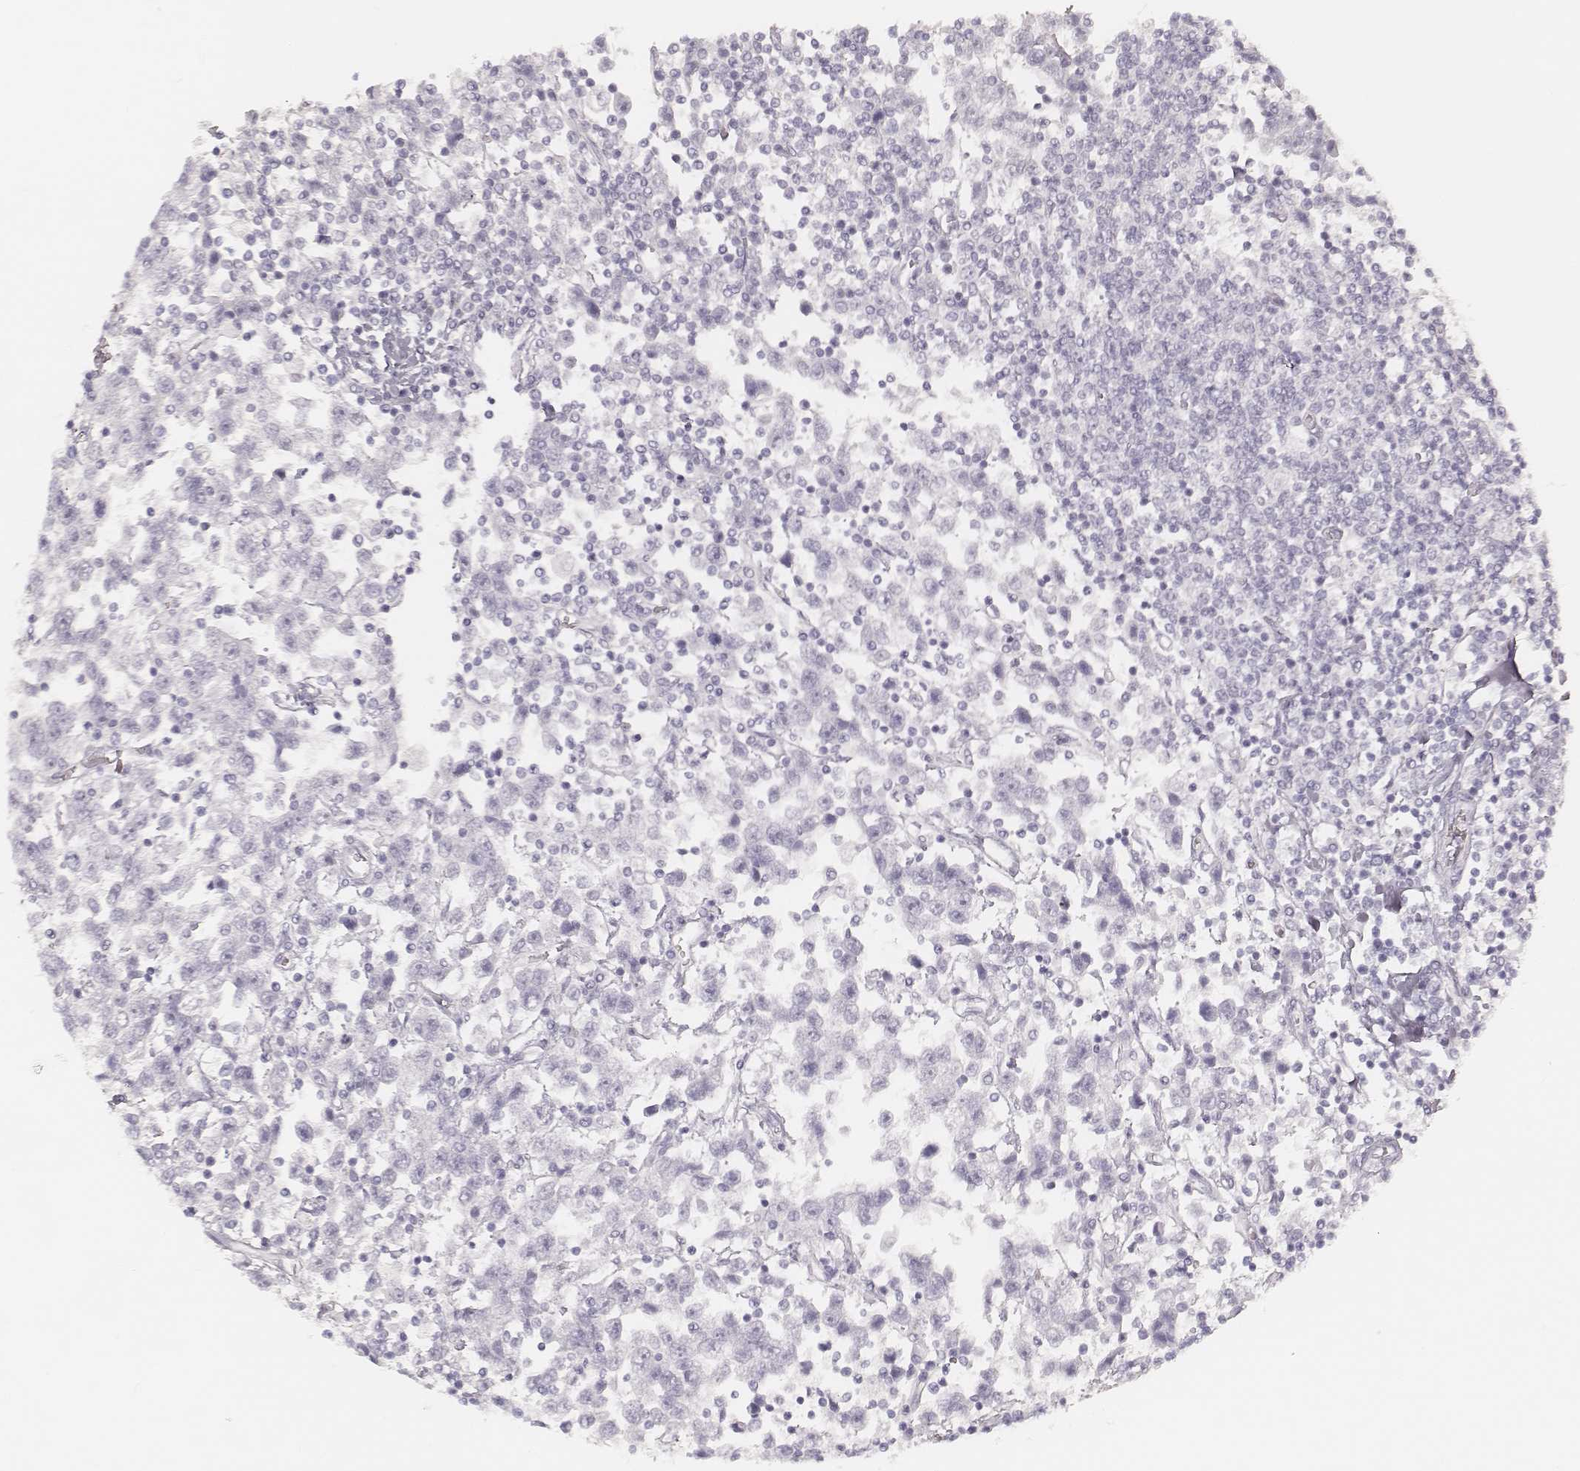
{"staining": {"intensity": "negative", "quantity": "none", "location": "none"}, "tissue": "testis cancer", "cell_type": "Tumor cells", "image_type": "cancer", "snomed": [{"axis": "morphology", "description": "Seminoma, NOS"}, {"axis": "topography", "description": "Testis"}], "caption": "Tumor cells show no significant expression in testis seminoma.", "gene": "KRT72", "patient": {"sex": "male", "age": 34}}